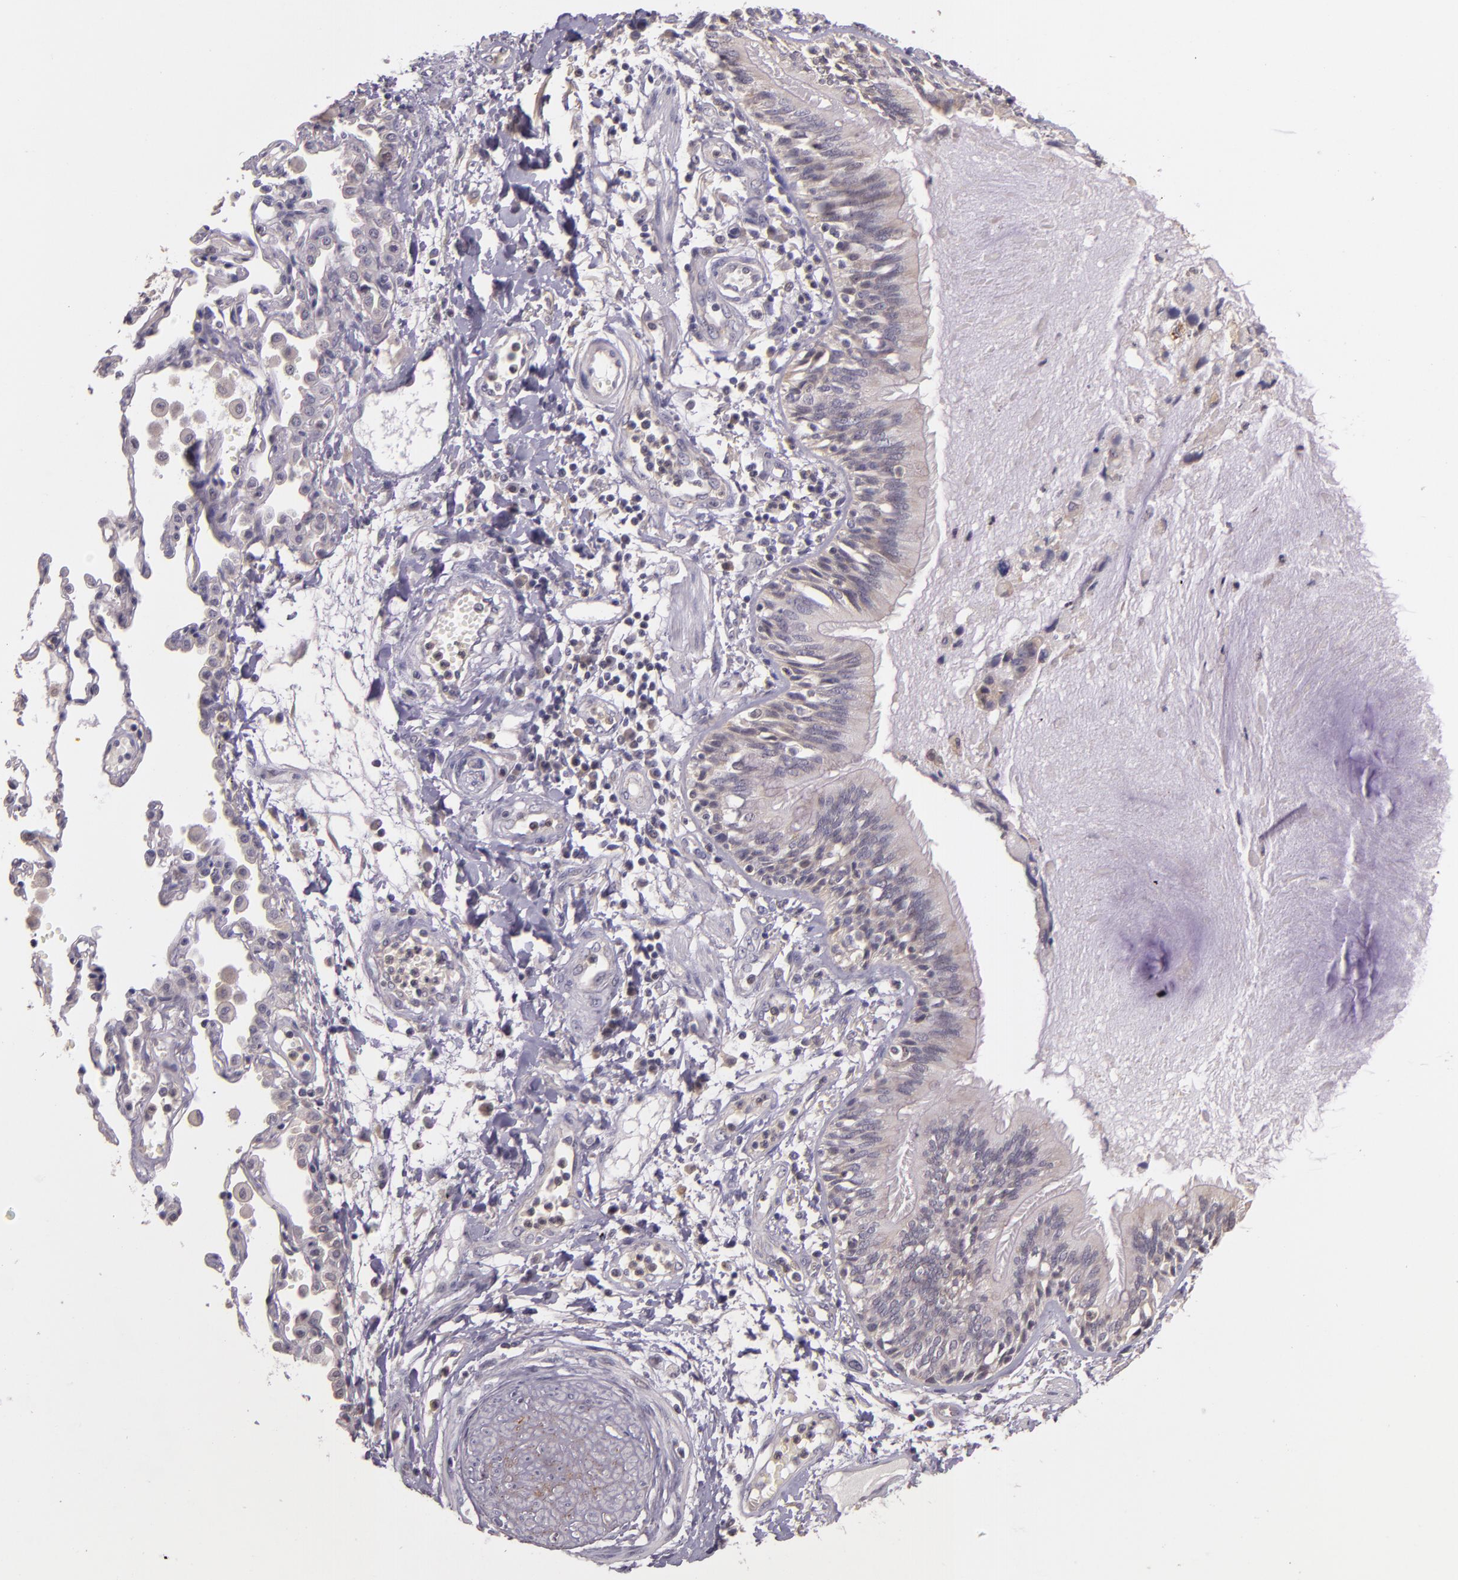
{"staining": {"intensity": "negative", "quantity": "none", "location": "none"}, "tissue": "lung cancer", "cell_type": "Tumor cells", "image_type": "cancer", "snomed": [{"axis": "morphology", "description": "Adenocarcinoma, NOS"}, {"axis": "topography", "description": "Lung"}], "caption": "Immunohistochemistry (IHC) photomicrograph of lung cancer stained for a protein (brown), which displays no expression in tumor cells.", "gene": "ARMH4", "patient": {"sex": "male", "age": 64}}